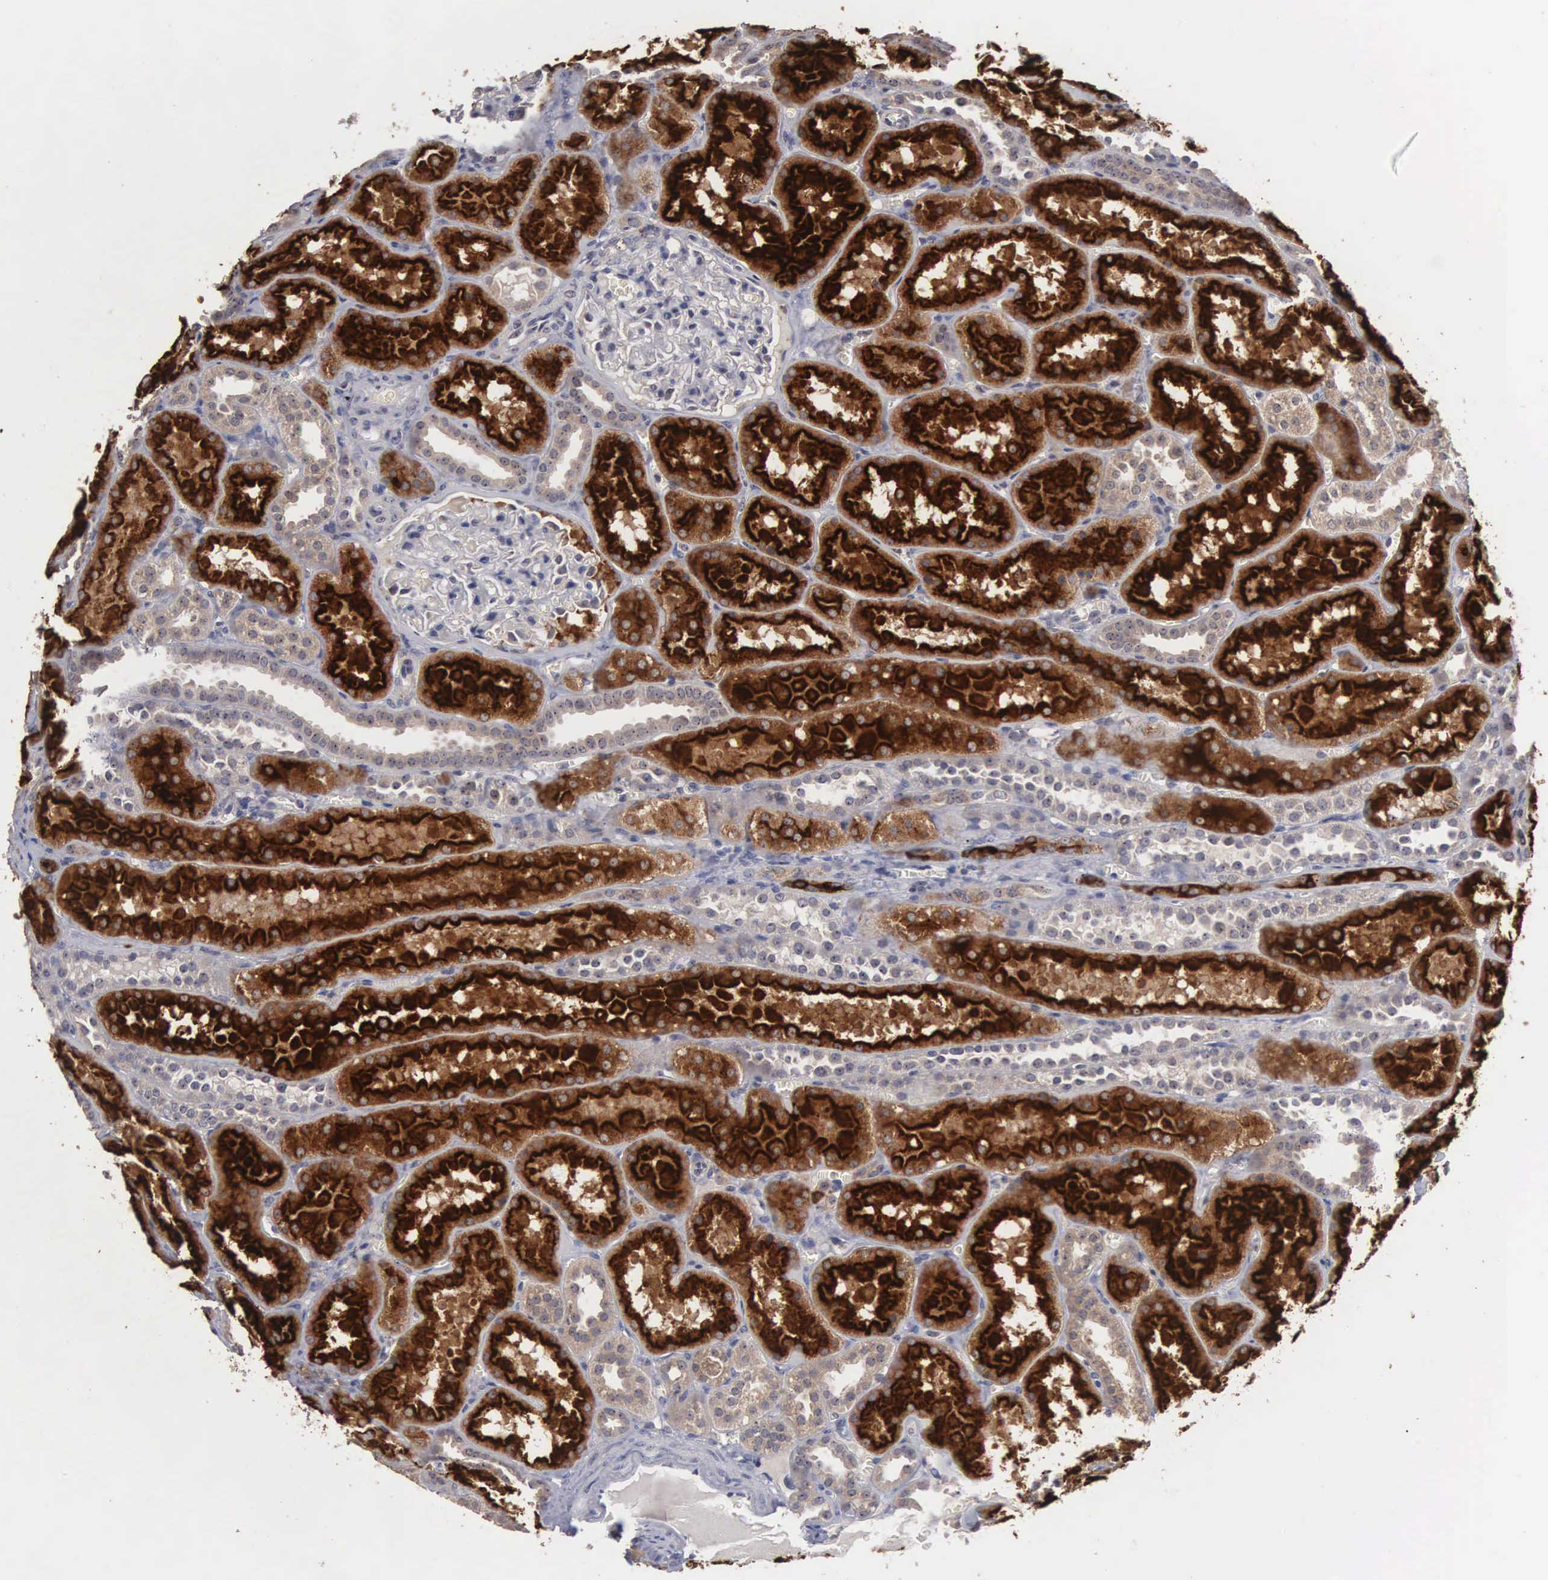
{"staining": {"intensity": "weak", "quantity": "<25%", "location": "cytoplasmic/membranous"}, "tissue": "kidney", "cell_type": "Cells in glomeruli", "image_type": "normal", "snomed": [{"axis": "morphology", "description": "Normal tissue, NOS"}, {"axis": "topography", "description": "Kidney"}], "caption": "A photomicrograph of human kidney is negative for staining in cells in glomeruli. Brightfield microscopy of immunohistochemistry stained with DAB (brown) and hematoxylin (blue), captured at high magnification.", "gene": "AMN", "patient": {"sex": "female", "age": 52}}